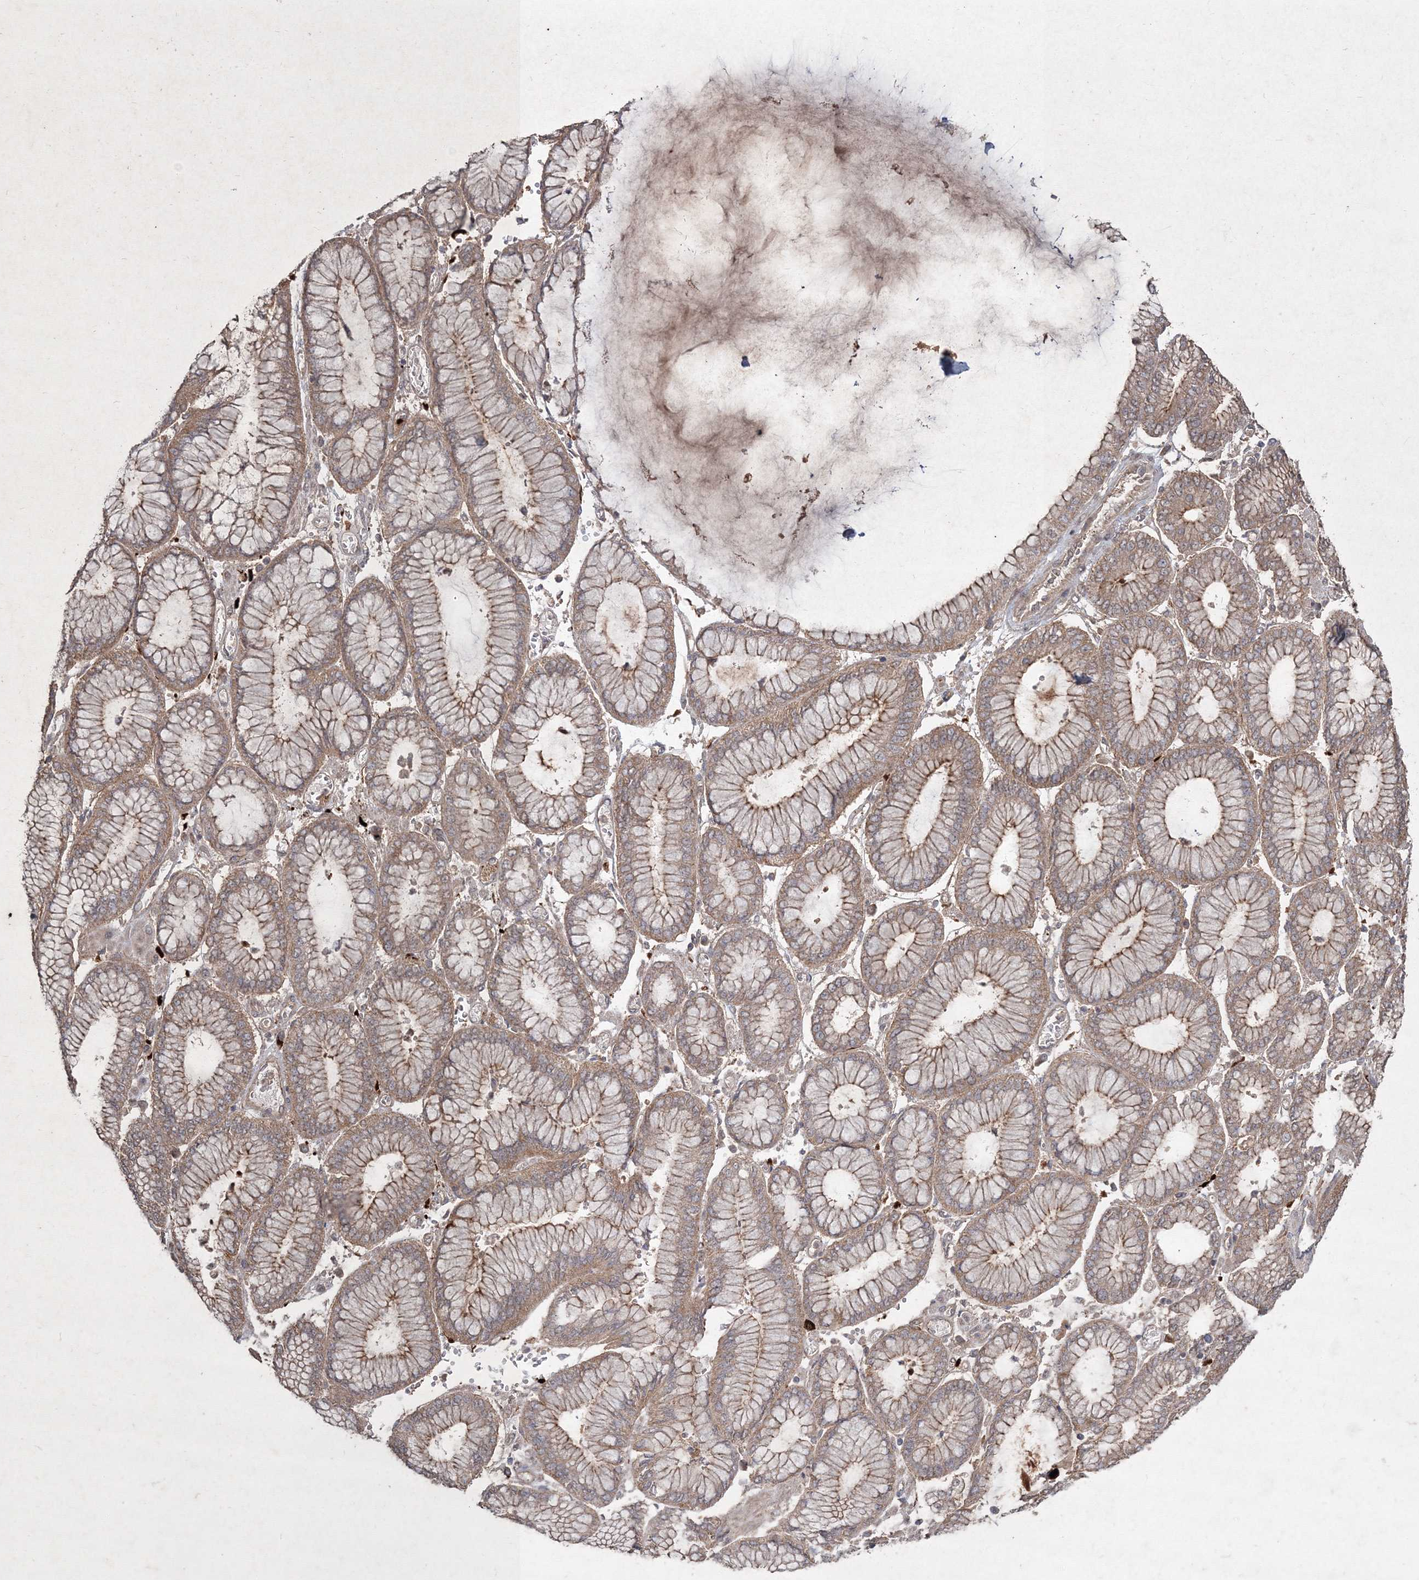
{"staining": {"intensity": "moderate", "quantity": ">75%", "location": "cytoplasmic/membranous"}, "tissue": "stomach cancer", "cell_type": "Tumor cells", "image_type": "cancer", "snomed": [{"axis": "morphology", "description": "Adenocarcinoma, NOS"}, {"axis": "topography", "description": "Stomach"}], "caption": "IHC (DAB) staining of adenocarcinoma (stomach) displays moderate cytoplasmic/membranous protein staining in about >75% of tumor cells. Nuclei are stained in blue.", "gene": "SPRY1", "patient": {"sex": "male", "age": 76}}